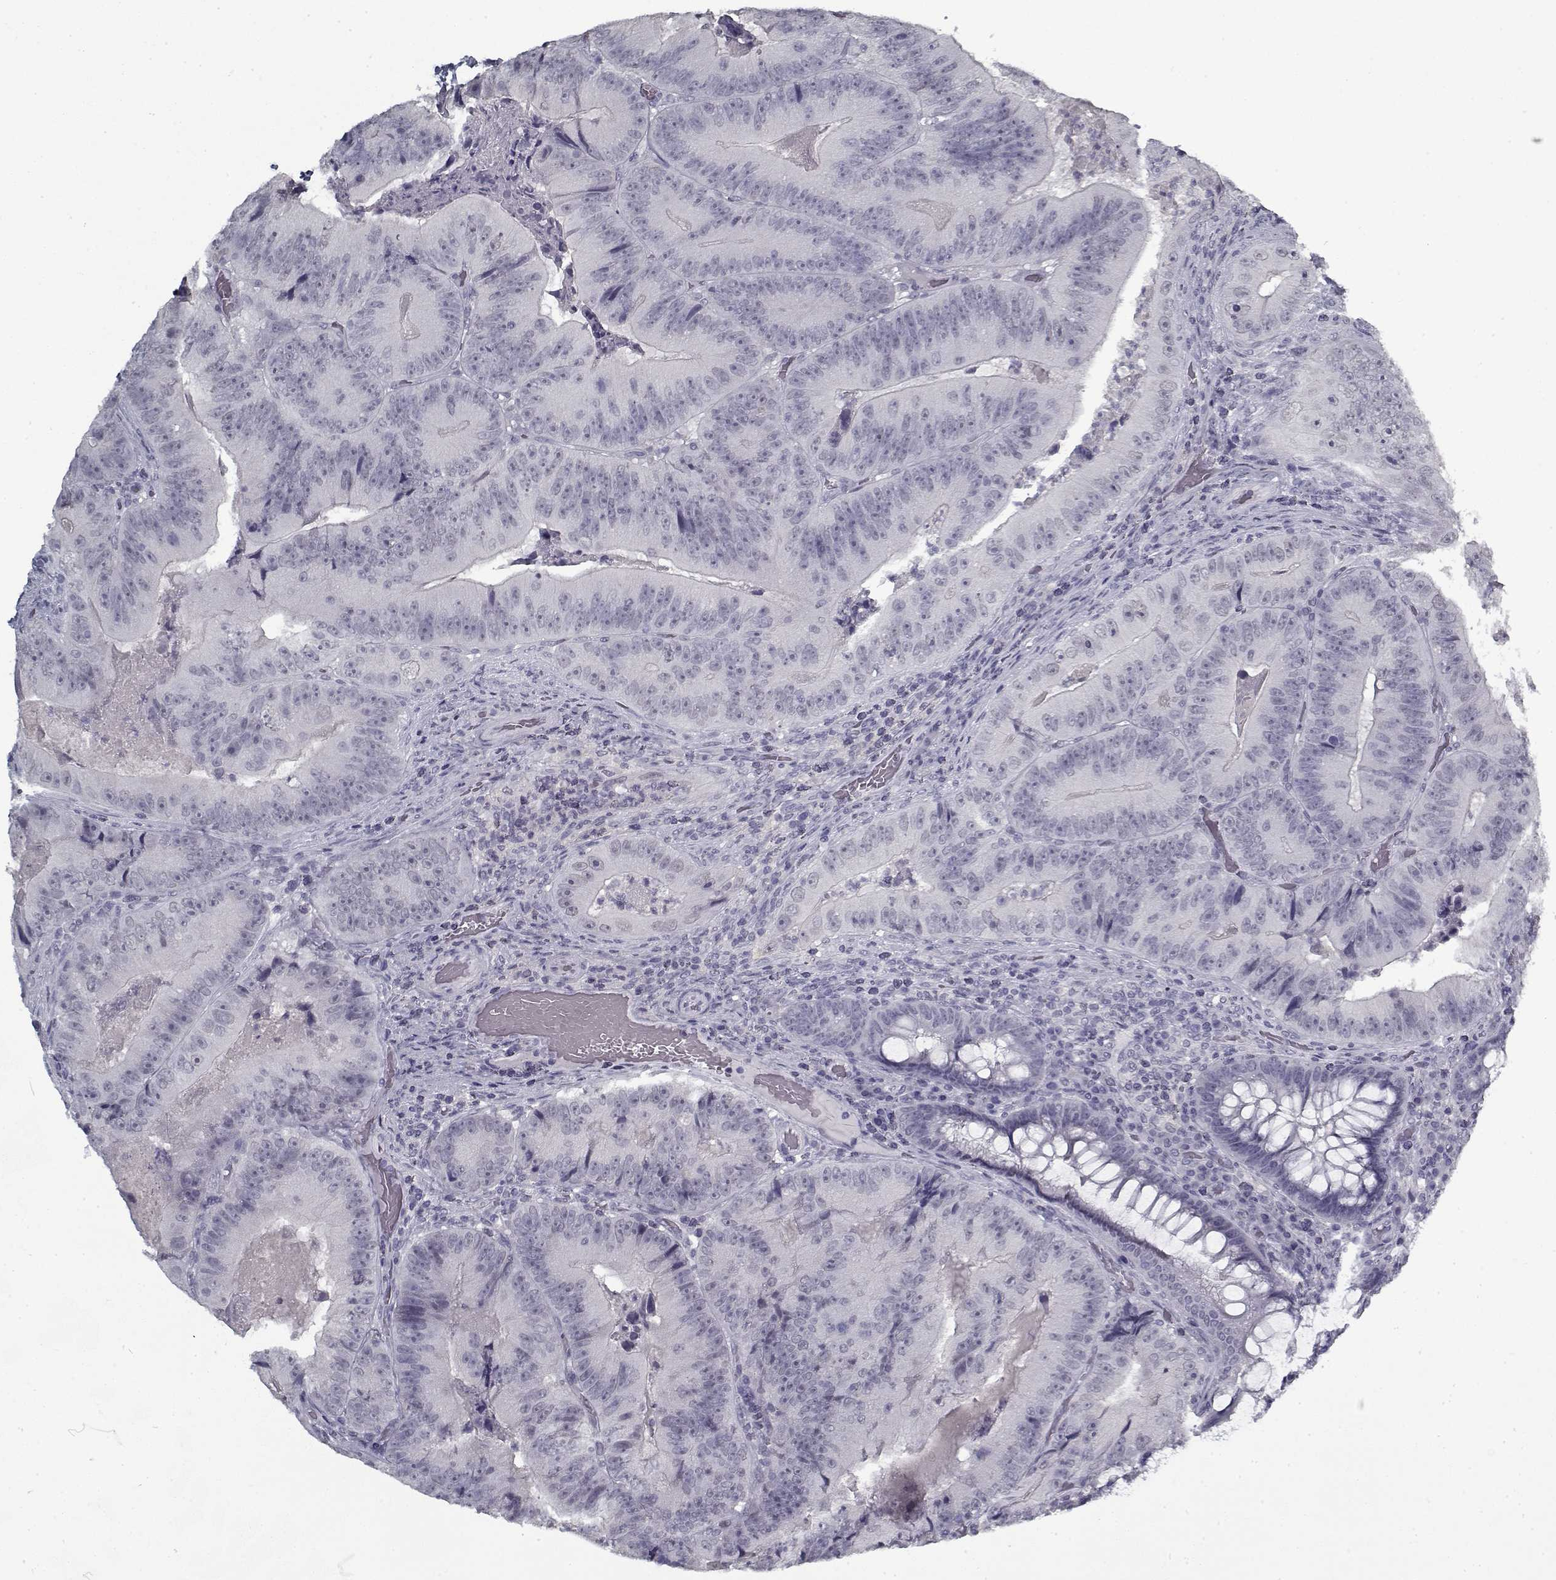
{"staining": {"intensity": "negative", "quantity": "none", "location": "none"}, "tissue": "colorectal cancer", "cell_type": "Tumor cells", "image_type": "cancer", "snomed": [{"axis": "morphology", "description": "Adenocarcinoma, NOS"}, {"axis": "topography", "description": "Colon"}], "caption": "This is a micrograph of IHC staining of colorectal cancer, which shows no expression in tumor cells.", "gene": "RNF32", "patient": {"sex": "female", "age": 86}}